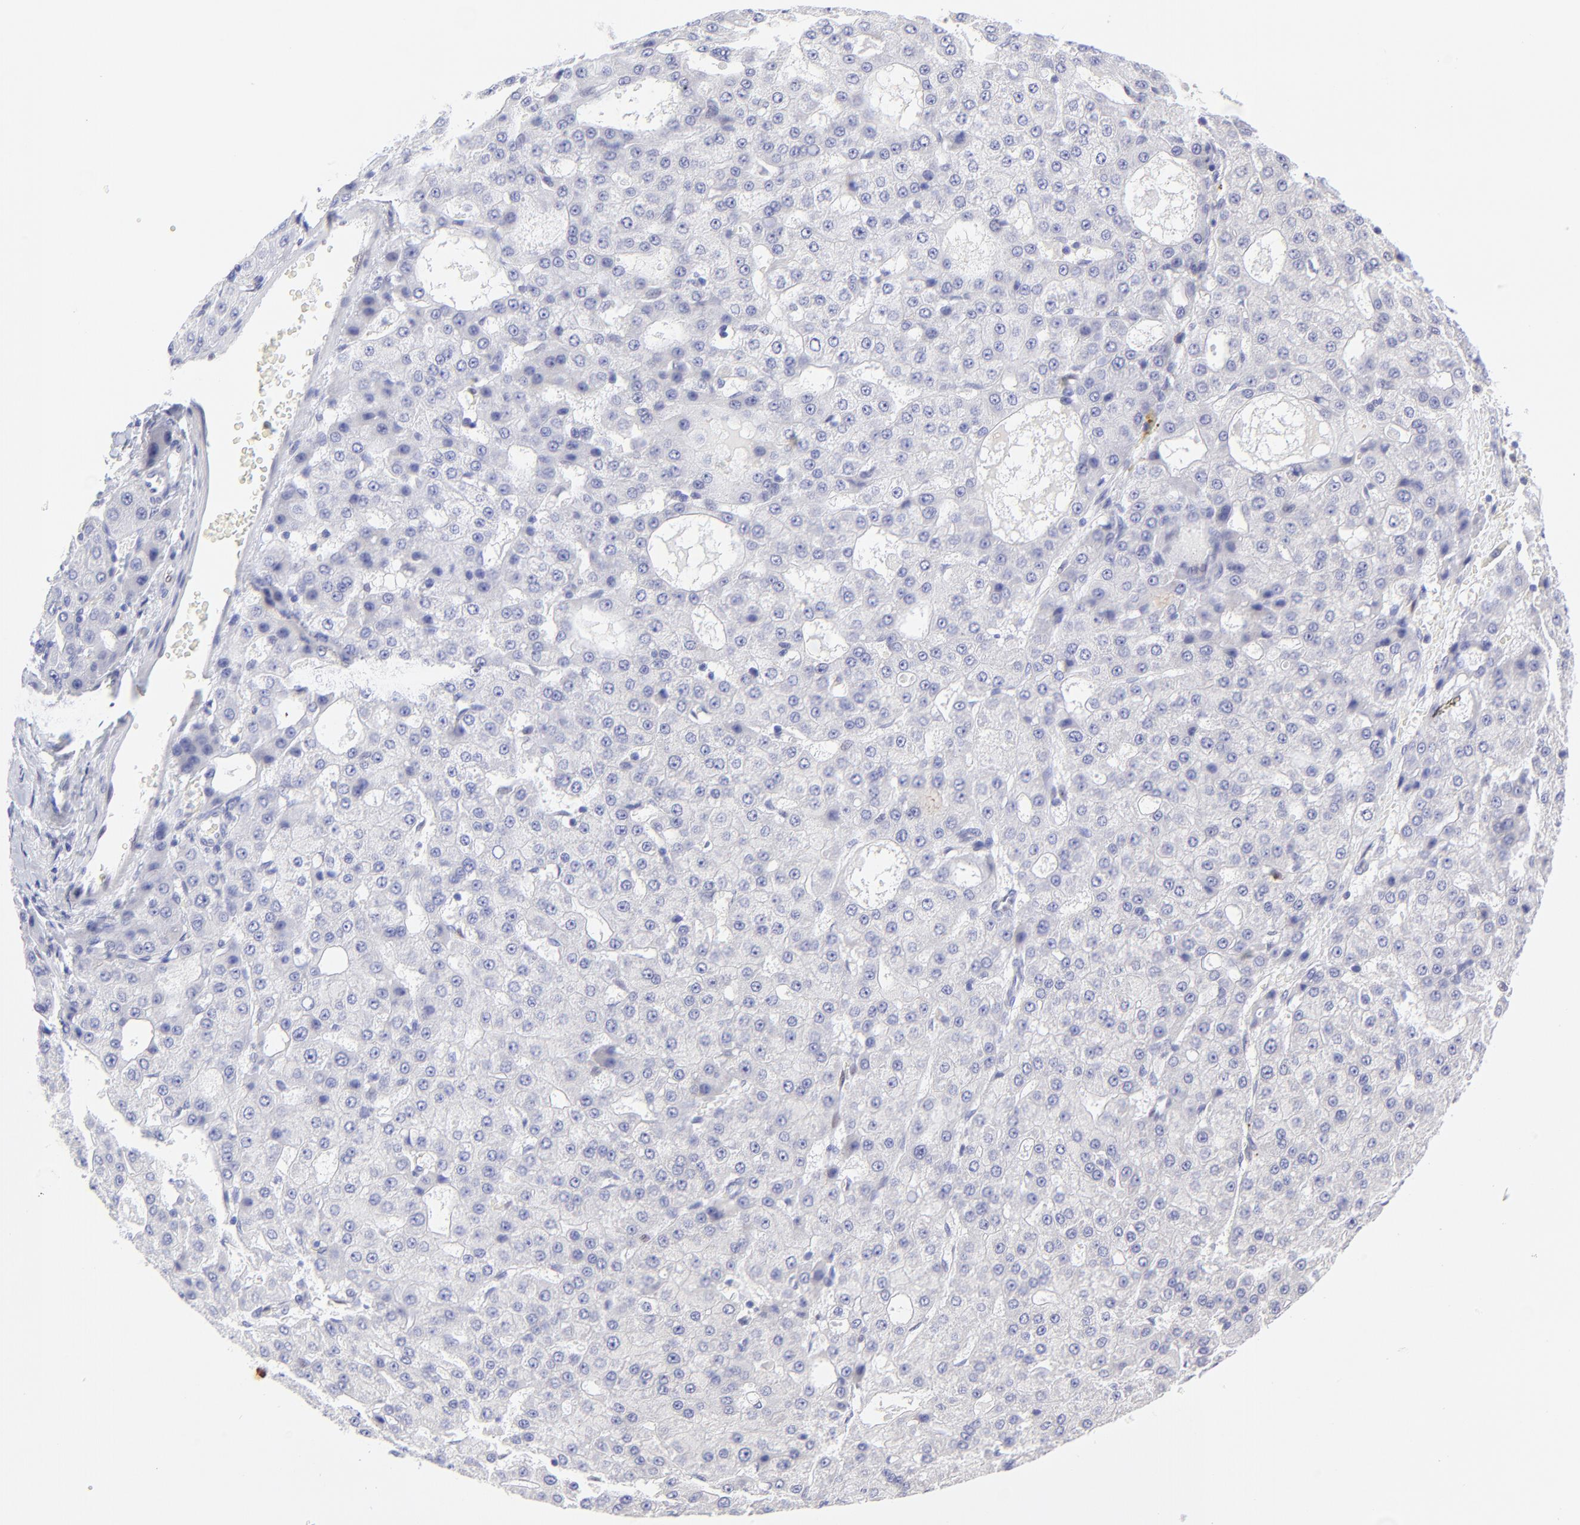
{"staining": {"intensity": "negative", "quantity": "none", "location": "none"}, "tissue": "liver cancer", "cell_type": "Tumor cells", "image_type": "cancer", "snomed": [{"axis": "morphology", "description": "Carcinoma, Hepatocellular, NOS"}, {"axis": "topography", "description": "Liver"}], "caption": "IHC of human liver cancer (hepatocellular carcinoma) displays no staining in tumor cells. (Brightfield microscopy of DAB IHC at high magnification).", "gene": "KLF4", "patient": {"sex": "male", "age": 47}}